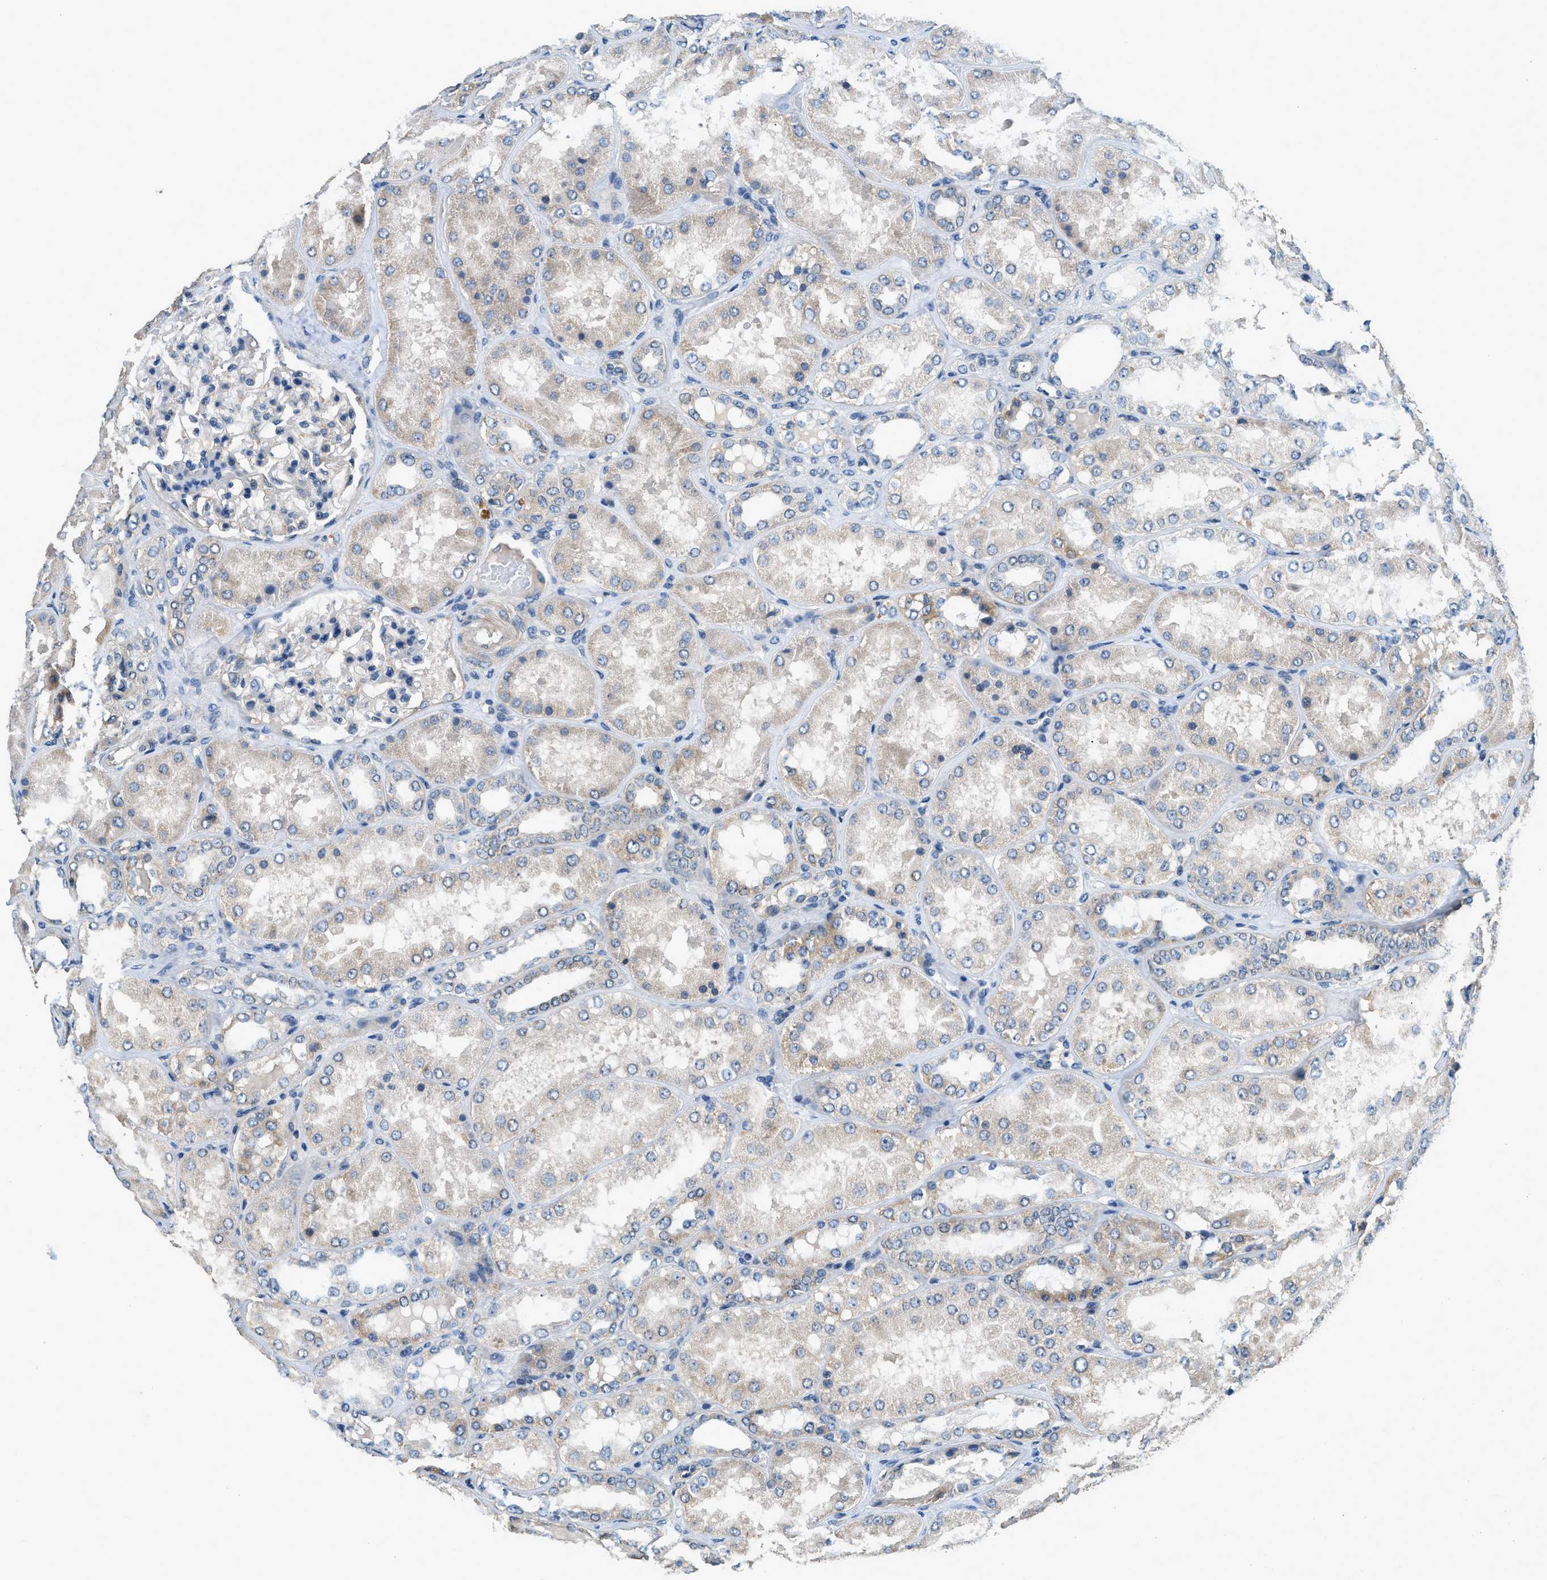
{"staining": {"intensity": "weak", "quantity": "<25%", "location": "cytoplasmic/membranous"}, "tissue": "kidney", "cell_type": "Cells in glomeruli", "image_type": "normal", "snomed": [{"axis": "morphology", "description": "Normal tissue, NOS"}, {"axis": "topography", "description": "Kidney"}], "caption": "The immunohistochemistry image has no significant positivity in cells in glomeruli of kidney. Brightfield microscopy of immunohistochemistry stained with DAB (3,3'-diaminobenzidine) (brown) and hematoxylin (blue), captured at high magnification.", "gene": "SSH2", "patient": {"sex": "female", "age": 56}}